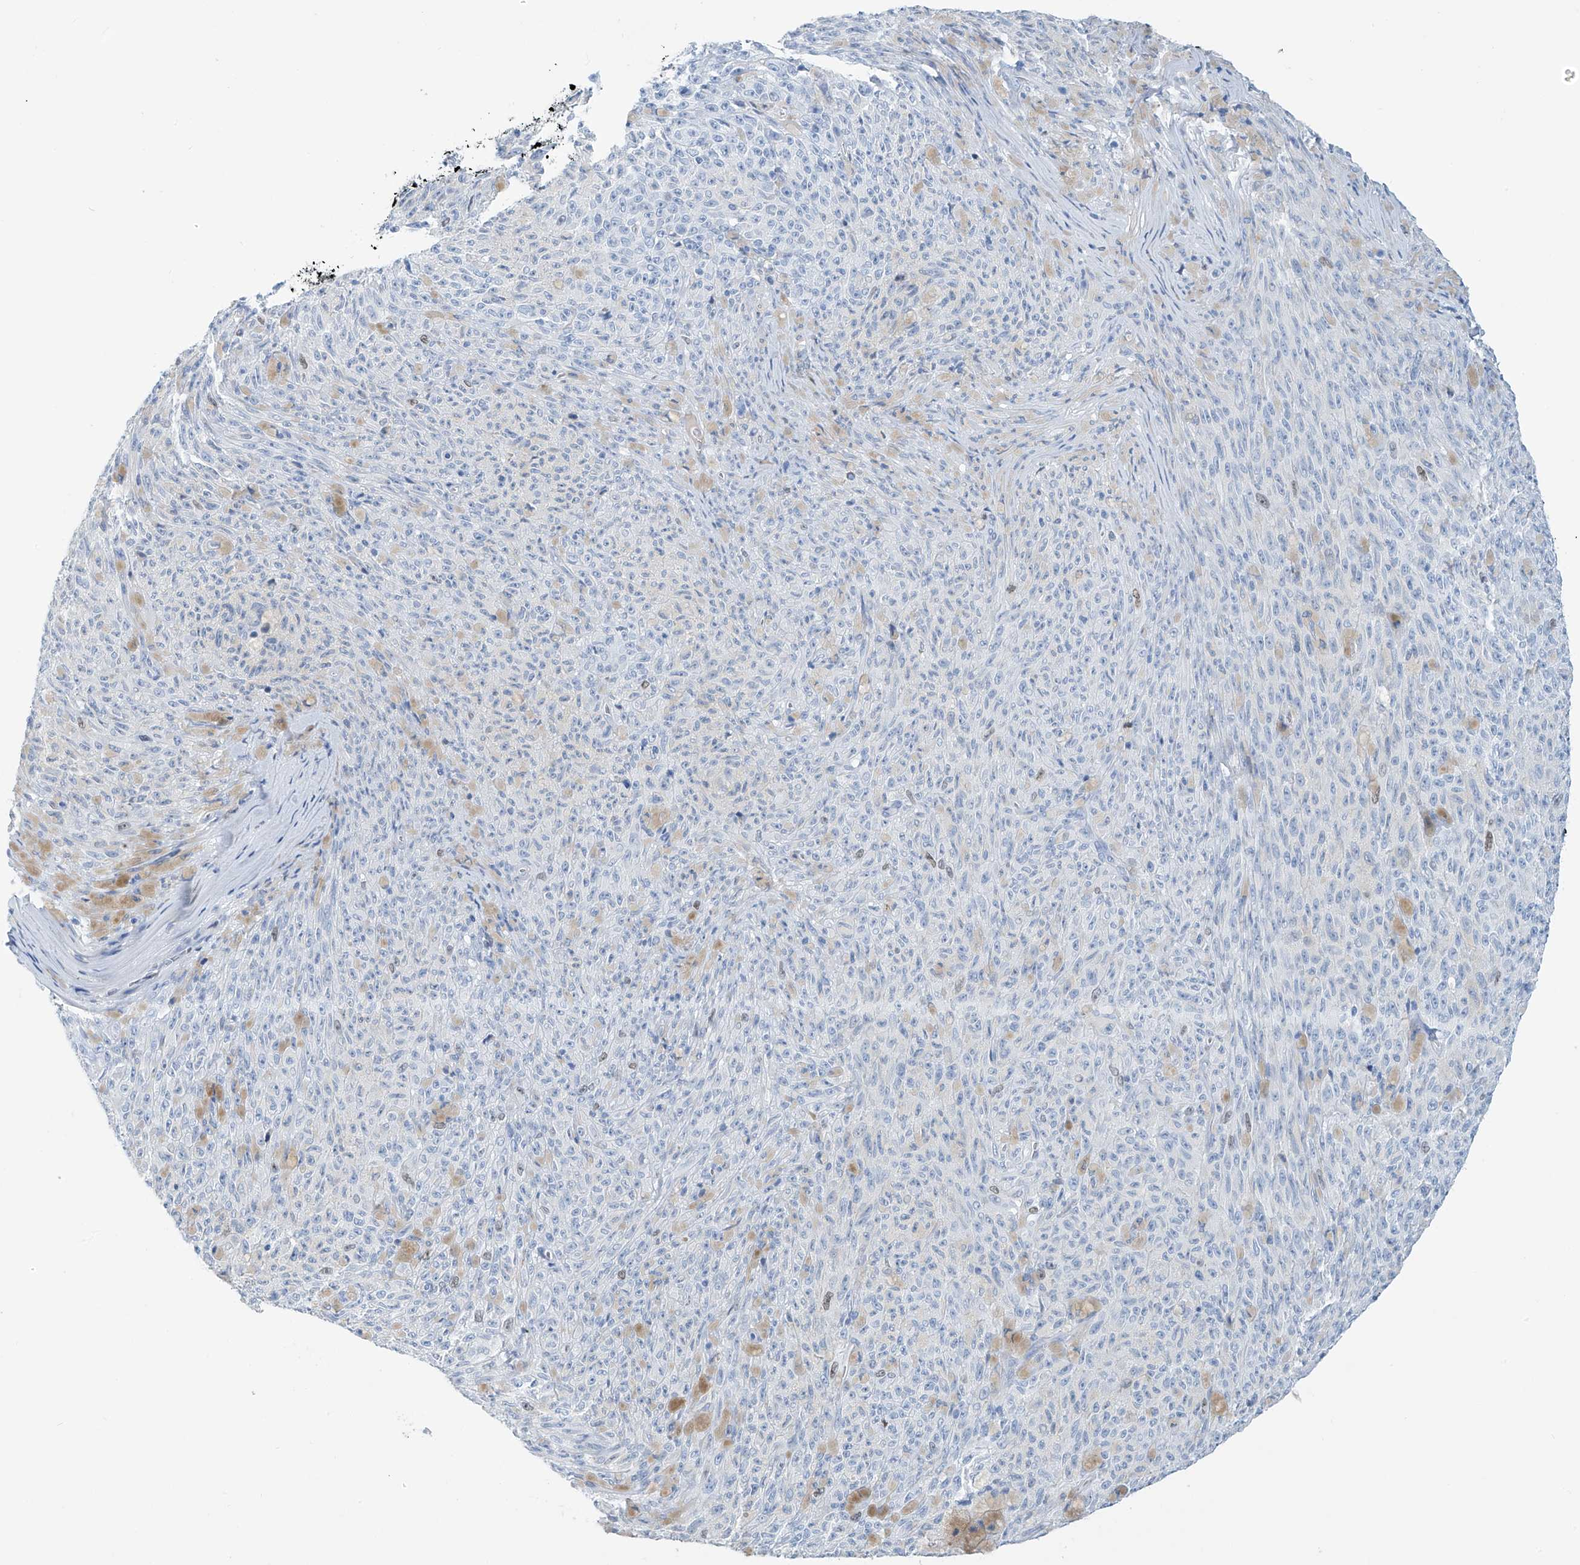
{"staining": {"intensity": "negative", "quantity": "none", "location": "none"}, "tissue": "melanoma", "cell_type": "Tumor cells", "image_type": "cancer", "snomed": [{"axis": "morphology", "description": "Malignant melanoma, NOS"}, {"axis": "topography", "description": "Skin"}], "caption": "Immunohistochemistry (IHC) of malignant melanoma displays no positivity in tumor cells. Nuclei are stained in blue.", "gene": "SGO2", "patient": {"sex": "female", "age": 82}}